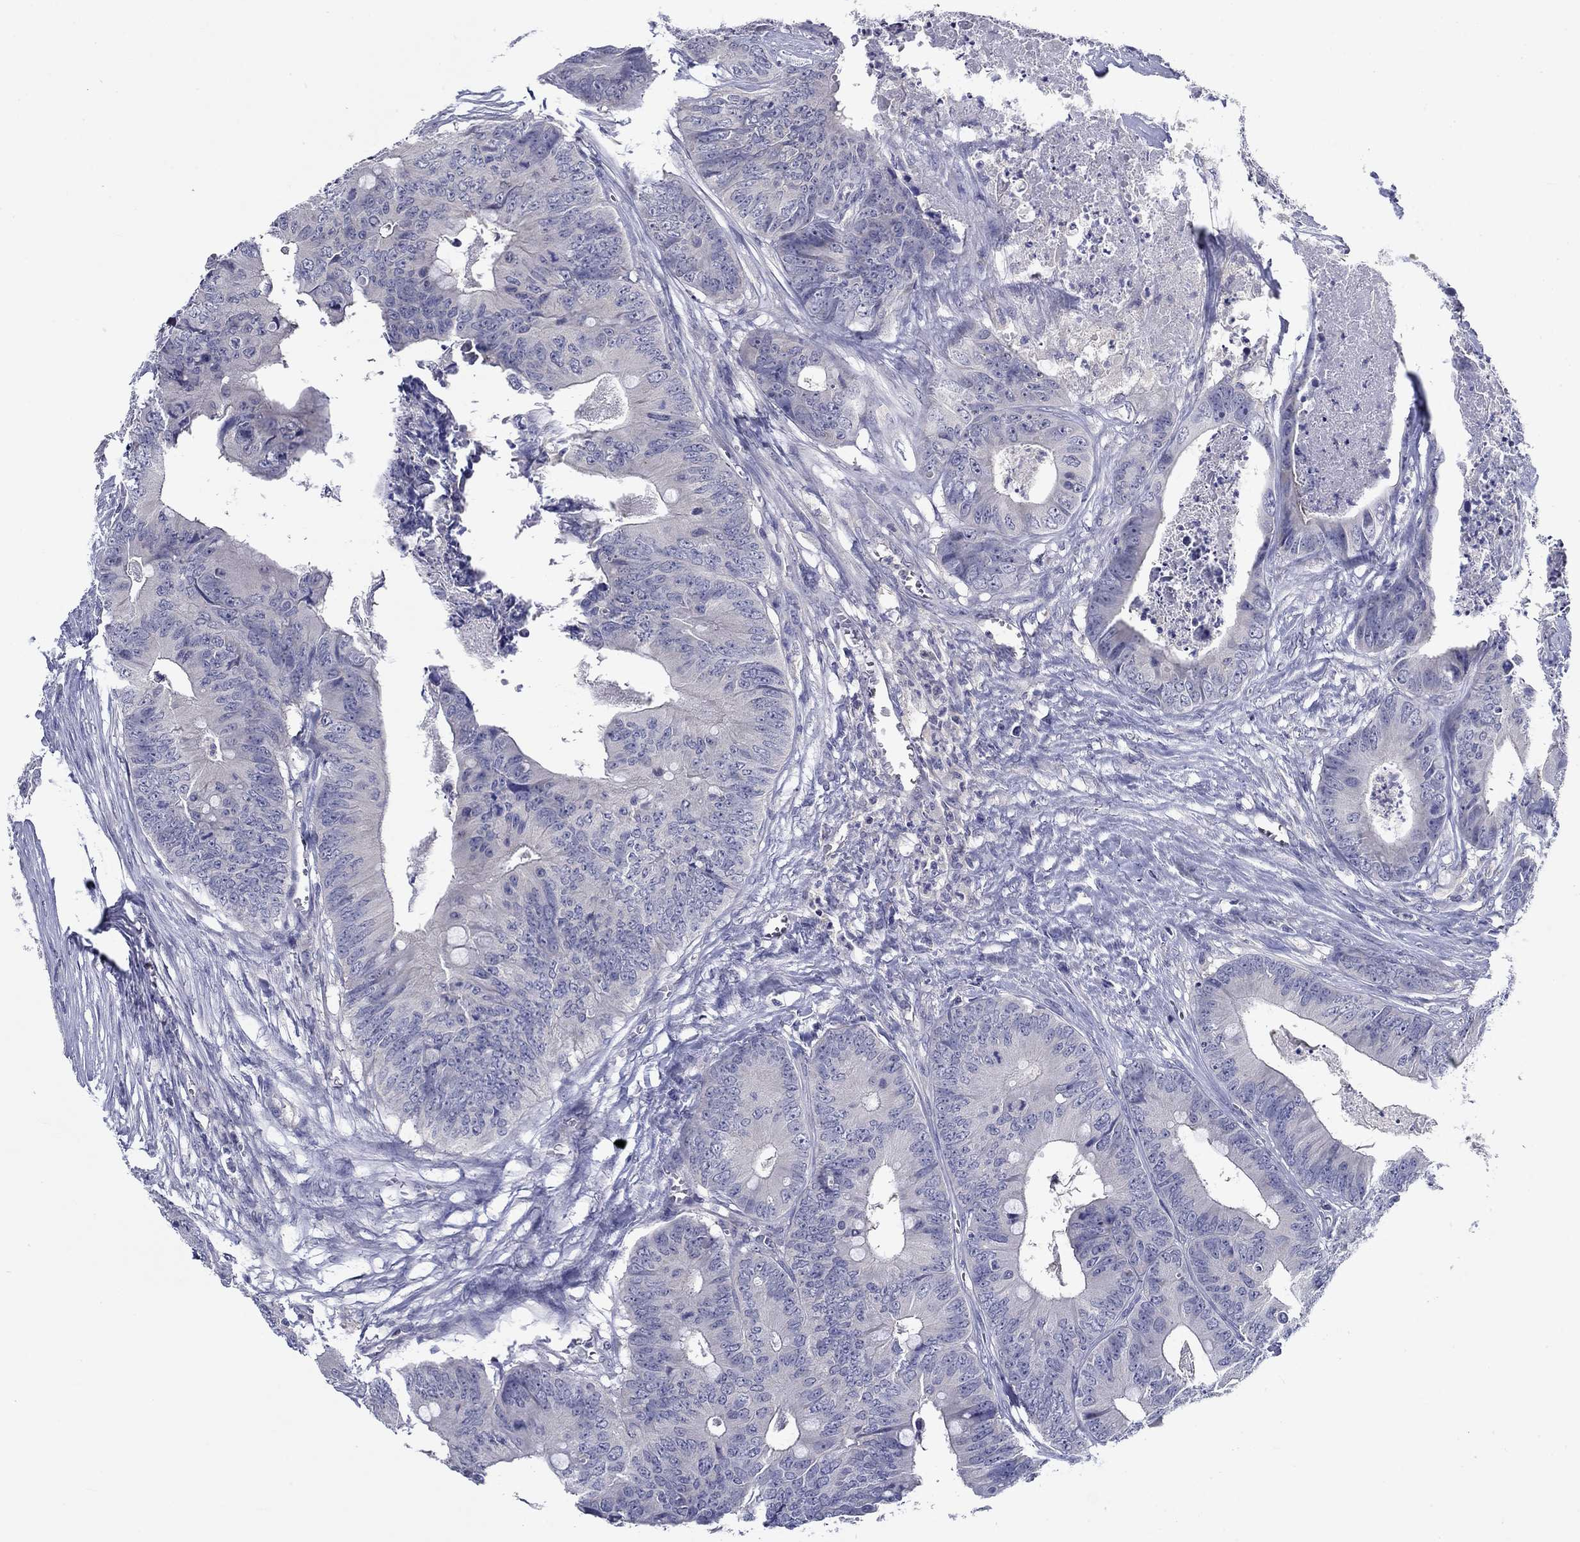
{"staining": {"intensity": "negative", "quantity": "none", "location": "none"}, "tissue": "colorectal cancer", "cell_type": "Tumor cells", "image_type": "cancer", "snomed": [{"axis": "morphology", "description": "Adenocarcinoma, NOS"}, {"axis": "topography", "description": "Colon"}], "caption": "Immunohistochemical staining of colorectal adenocarcinoma reveals no significant staining in tumor cells. (Brightfield microscopy of DAB (3,3'-diaminobenzidine) immunohistochemistry at high magnification).", "gene": "POU2F2", "patient": {"sex": "male", "age": 84}}